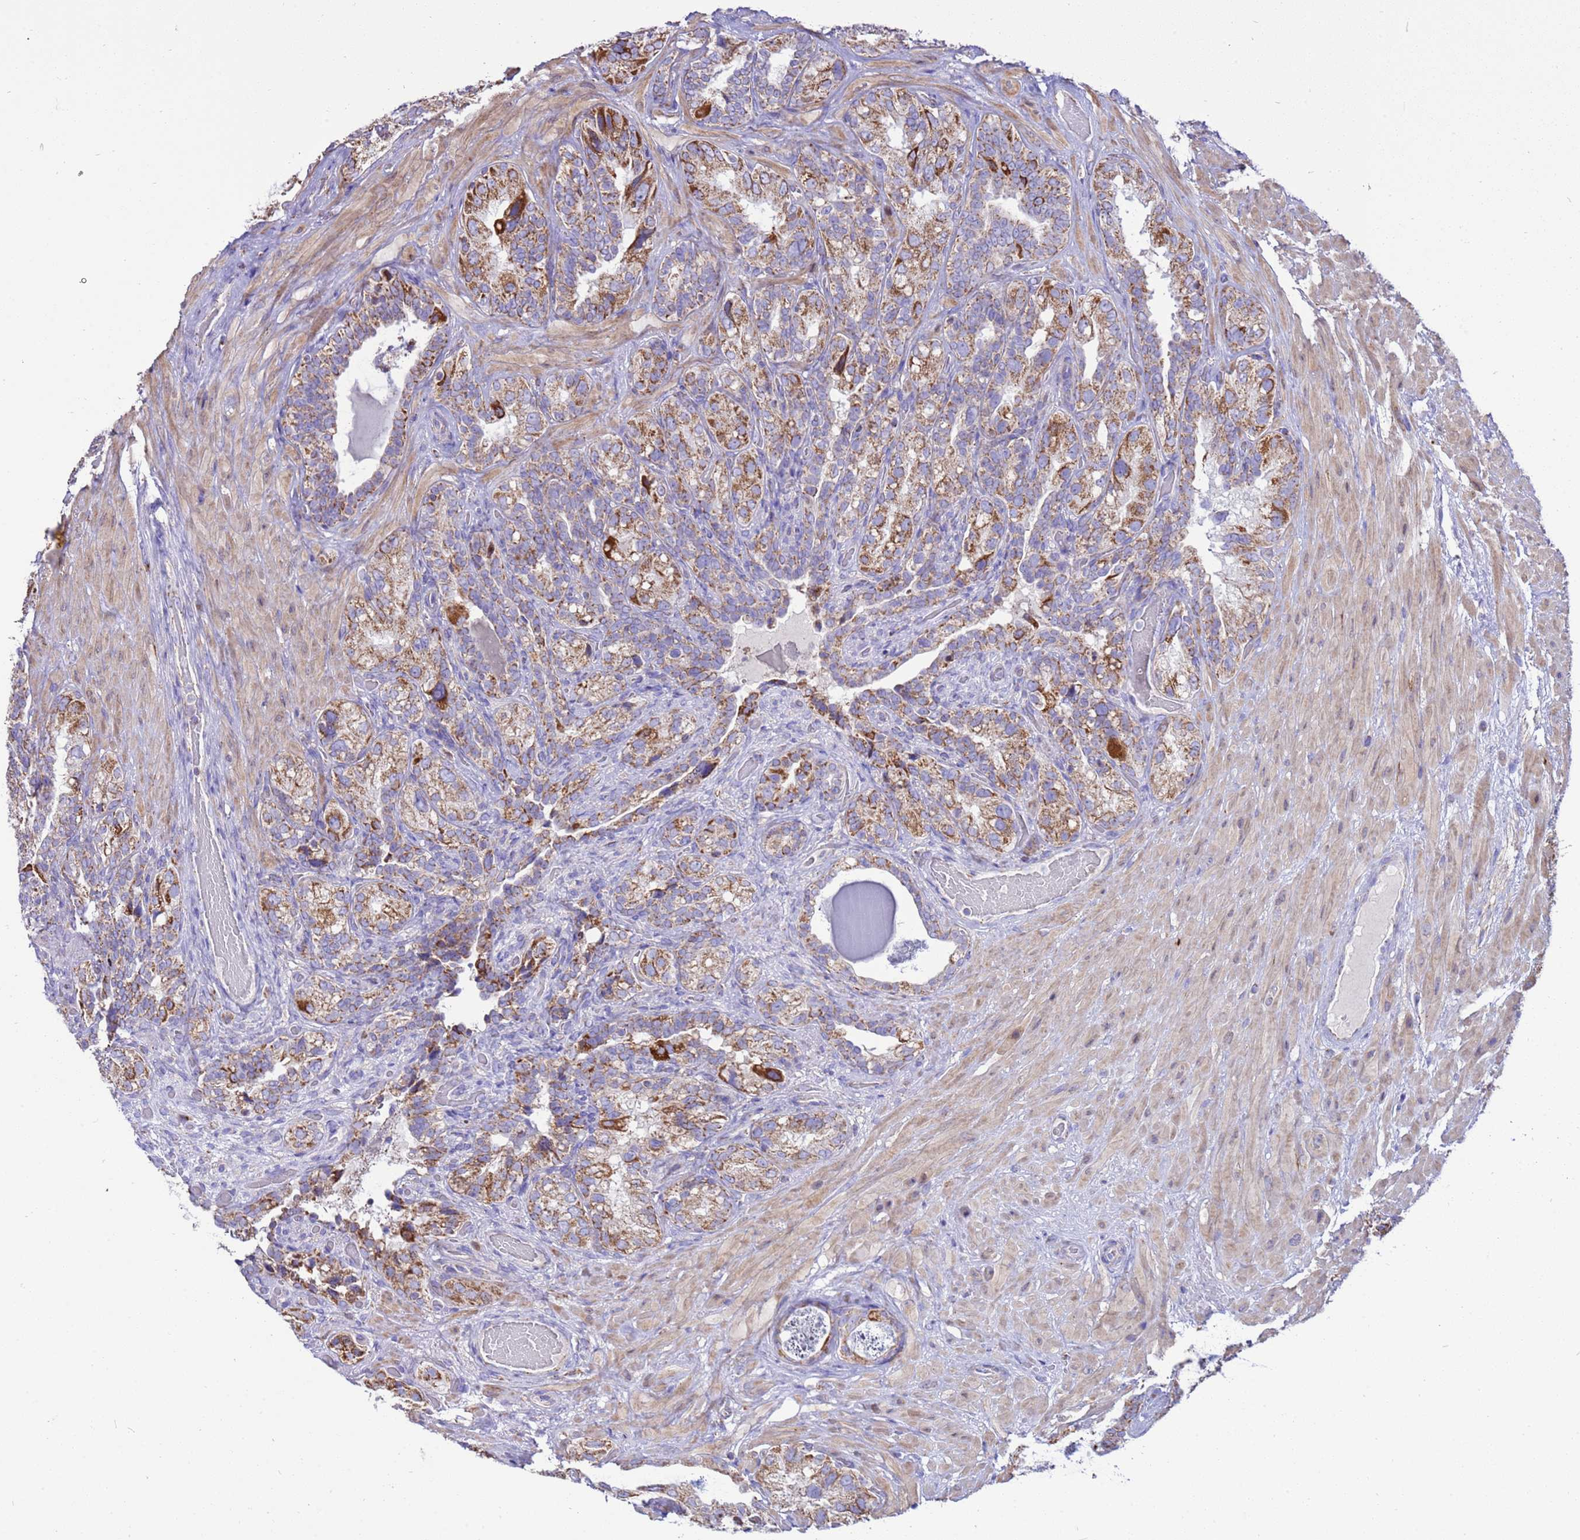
{"staining": {"intensity": "moderate", "quantity": "25%-75%", "location": "cytoplasmic/membranous"}, "tissue": "seminal vesicle", "cell_type": "Glandular cells", "image_type": "normal", "snomed": [{"axis": "morphology", "description": "Normal tissue, NOS"}, {"axis": "topography", "description": "Seminal veicle"}, {"axis": "topography", "description": "Peripheral nerve tissue"}], "caption": "A high-resolution image shows immunohistochemistry staining of normal seminal vesicle, which reveals moderate cytoplasmic/membranous positivity in approximately 25%-75% of glandular cells.", "gene": "RNF165", "patient": {"sex": "male", "age": 67}}